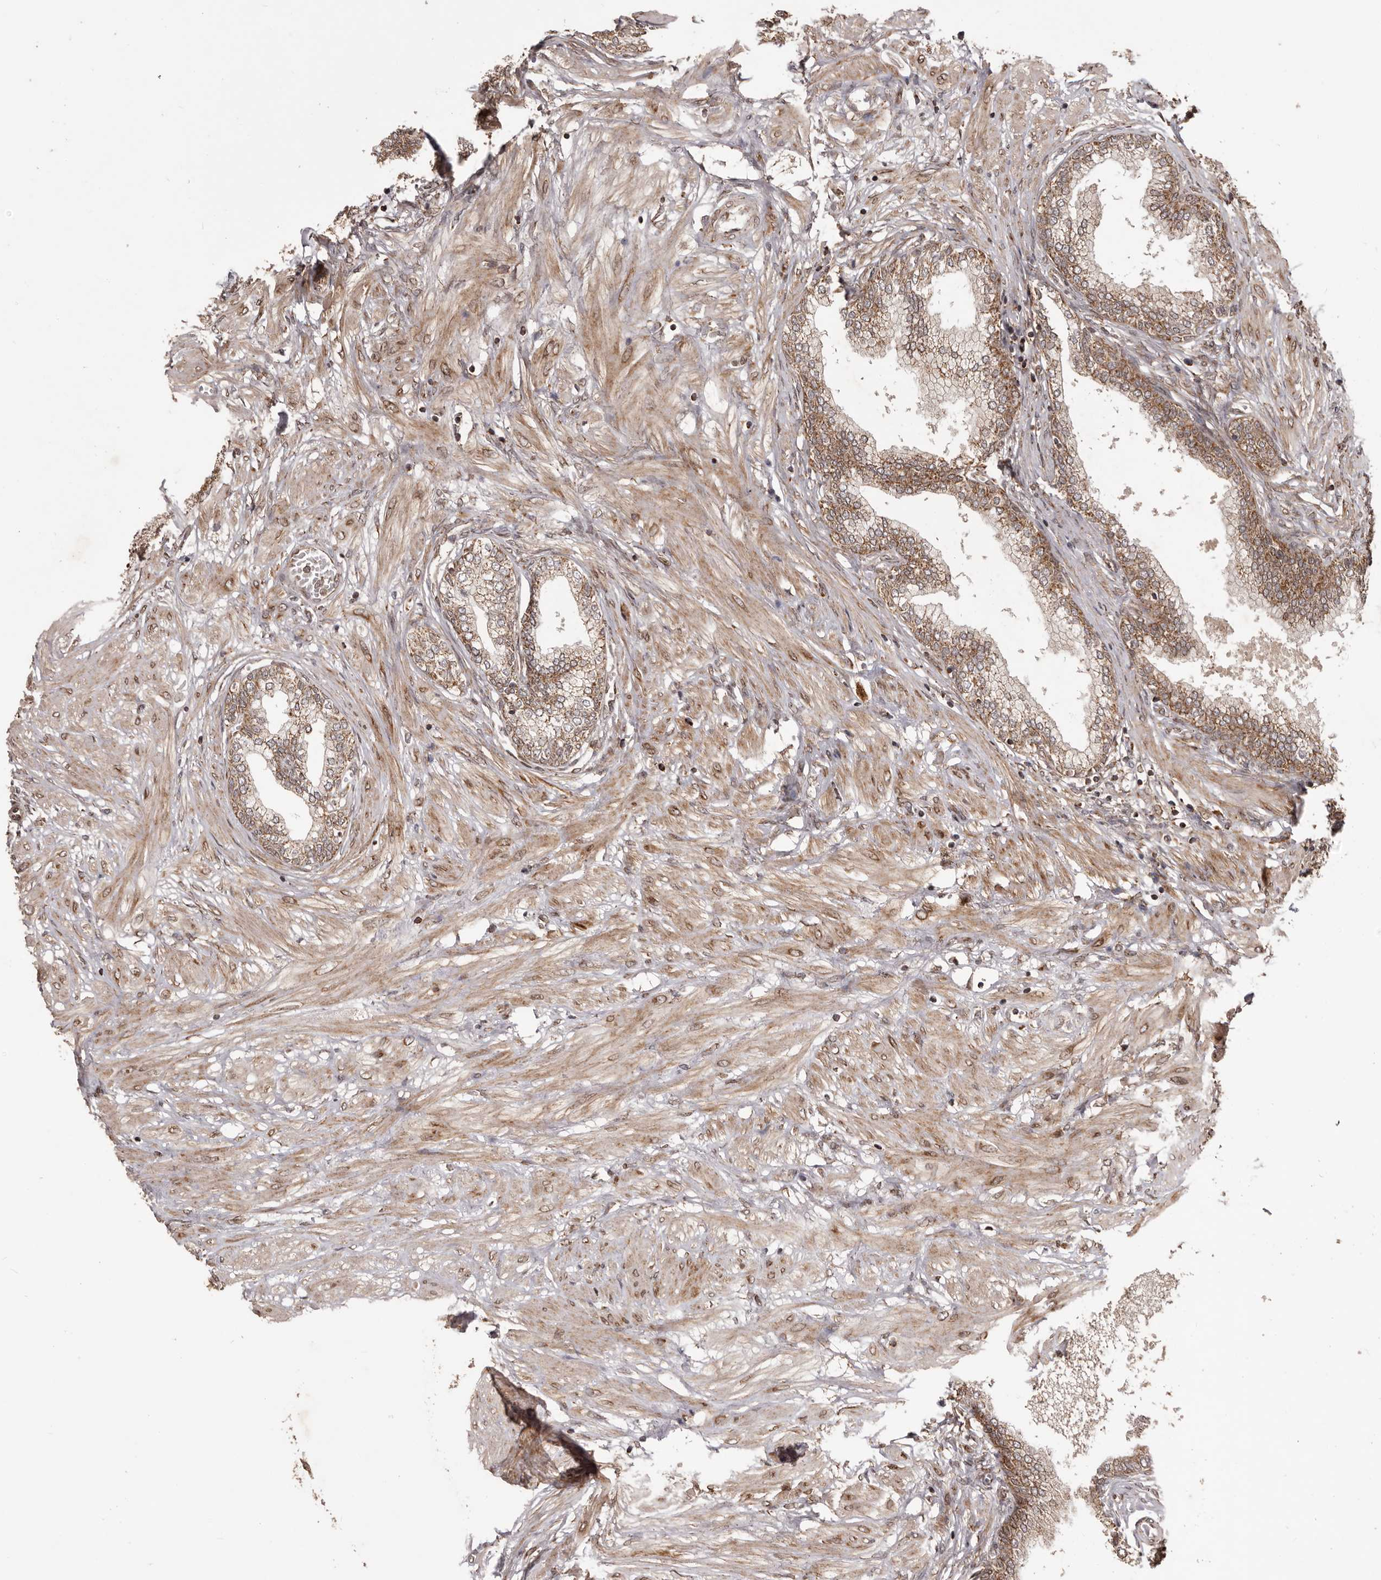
{"staining": {"intensity": "moderate", "quantity": ">75%", "location": "cytoplasmic/membranous"}, "tissue": "prostate", "cell_type": "Glandular cells", "image_type": "normal", "snomed": [{"axis": "morphology", "description": "Normal tissue, NOS"}, {"axis": "morphology", "description": "Urothelial carcinoma, Low grade"}, {"axis": "topography", "description": "Urinary bladder"}, {"axis": "topography", "description": "Prostate"}], "caption": "Protein expression analysis of unremarkable prostate reveals moderate cytoplasmic/membranous staining in about >75% of glandular cells.", "gene": "CHRM2", "patient": {"sex": "male", "age": 60}}